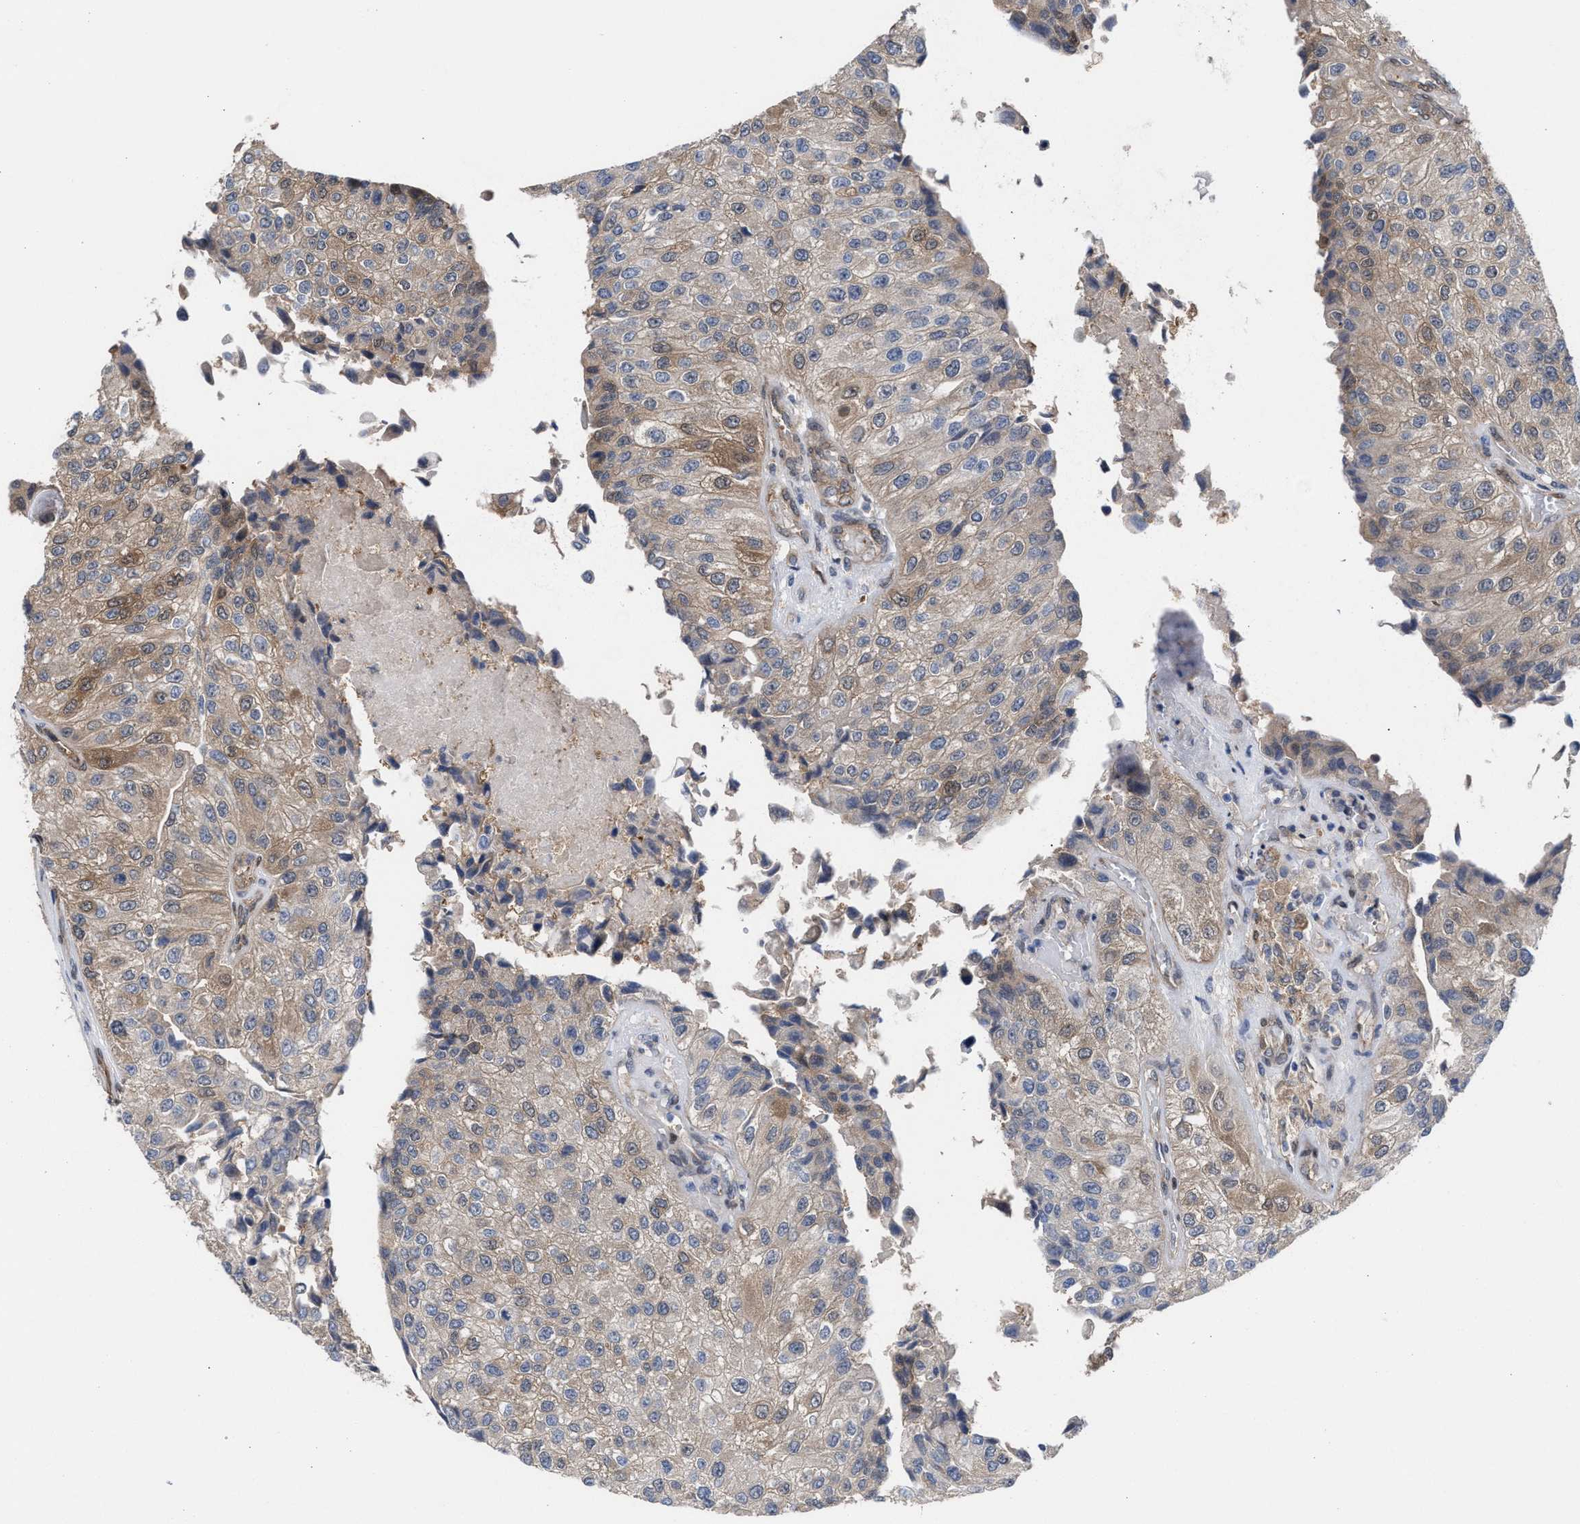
{"staining": {"intensity": "weak", "quantity": ">75%", "location": "cytoplasmic/membranous"}, "tissue": "urothelial cancer", "cell_type": "Tumor cells", "image_type": "cancer", "snomed": [{"axis": "morphology", "description": "Urothelial carcinoma, High grade"}, {"axis": "topography", "description": "Kidney"}, {"axis": "topography", "description": "Urinary bladder"}], "caption": "Urothelial carcinoma (high-grade) stained with DAB immunohistochemistry (IHC) exhibits low levels of weak cytoplasmic/membranous expression in about >75% of tumor cells.", "gene": "TP53I3", "patient": {"sex": "male", "age": 77}}